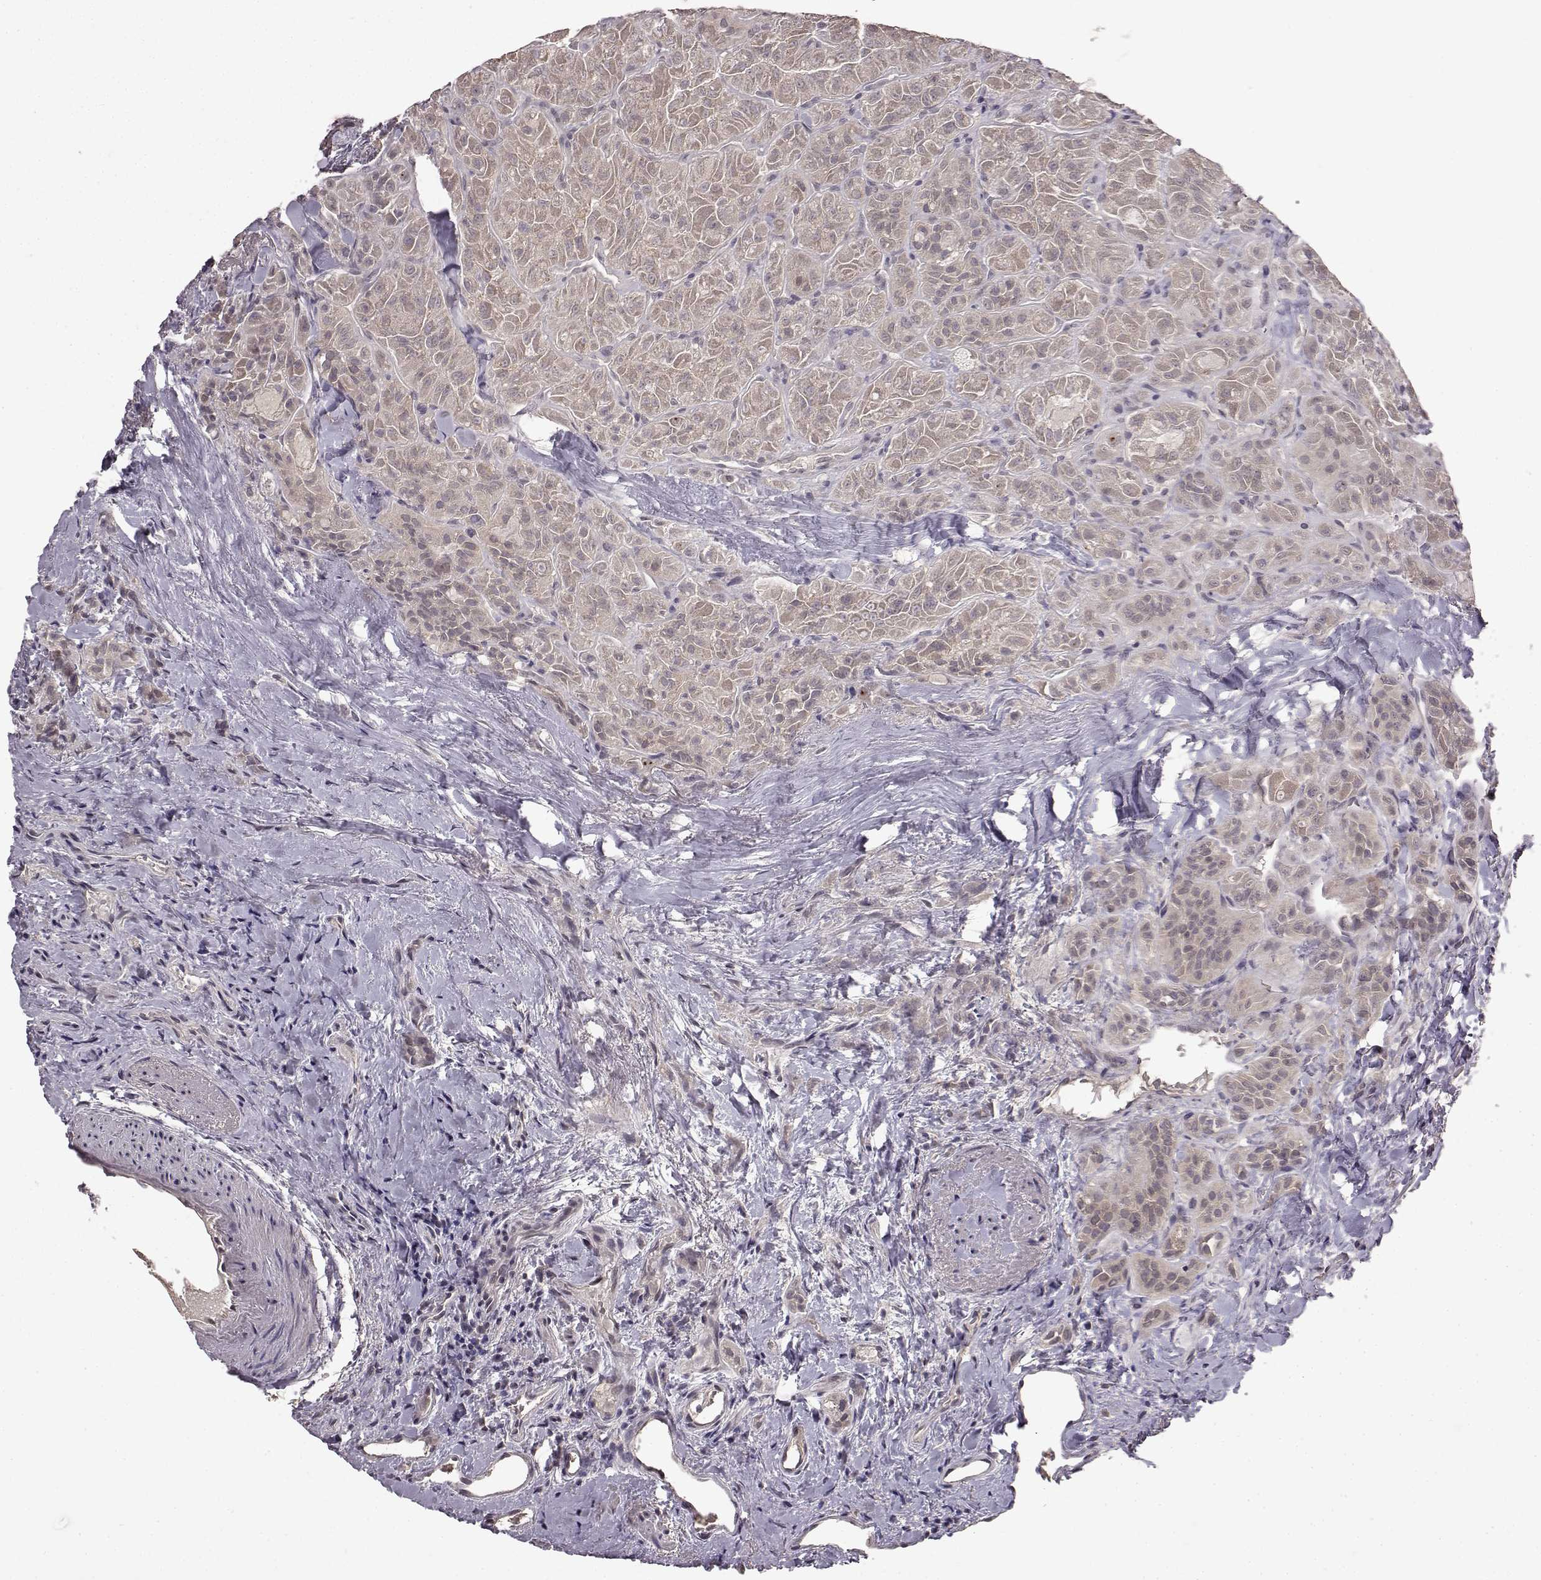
{"staining": {"intensity": "weak", "quantity": "25%-75%", "location": "cytoplasmic/membranous"}, "tissue": "thyroid cancer", "cell_type": "Tumor cells", "image_type": "cancer", "snomed": [{"axis": "morphology", "description": "Papillary adenocarcinoma, NOS"}, {"axis": "topography", "description": "Thyroid gland"}], "caption": "A low amount of weak cytoplasmic/membranous positivity is appreciated in about 25%-75% of tumor cells in thyroid papillary adenocarcinoma tissue.", "gene": "NTRK2", "patient": {"sex": "female", "age": 45}}